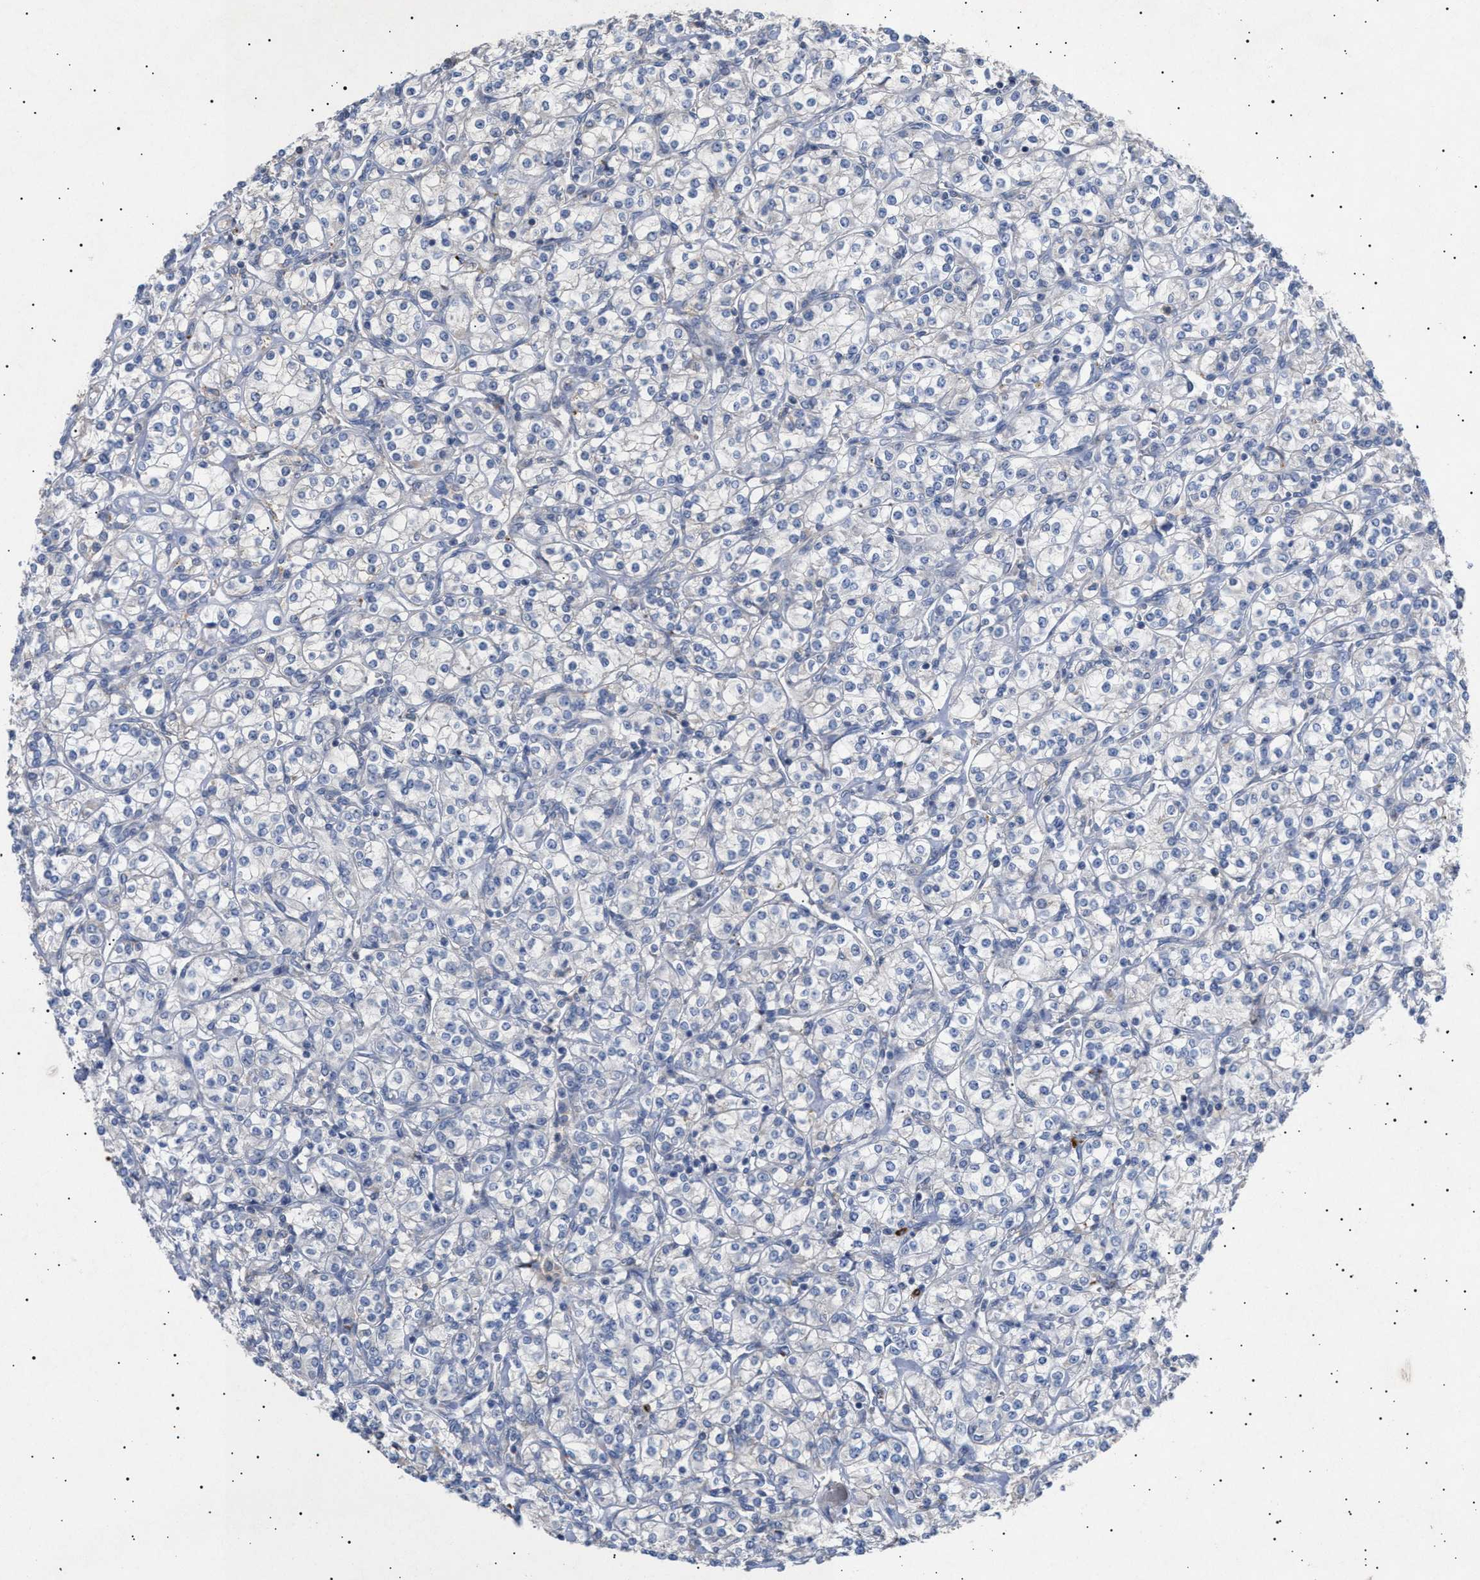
{"staining": {"intensity": "negative", "quantity": "none", "location": "none"}, "tissue": "renal cancer", "cell_type": "Tumor cells", "image_type": "cancer", "snomed": [{"axis": "morphology", "description": "Adenocarcinoma, NOS"}, {"axis": "topography", "description": "Kidney"}], "caption": "This is an immunohistochemistry (IHC) micrograph of human renal adenocarcinoma. There is no positivity in tumor cells.", "gene": "SIRT5", "patient": {"sex": "male", "age": 77}}